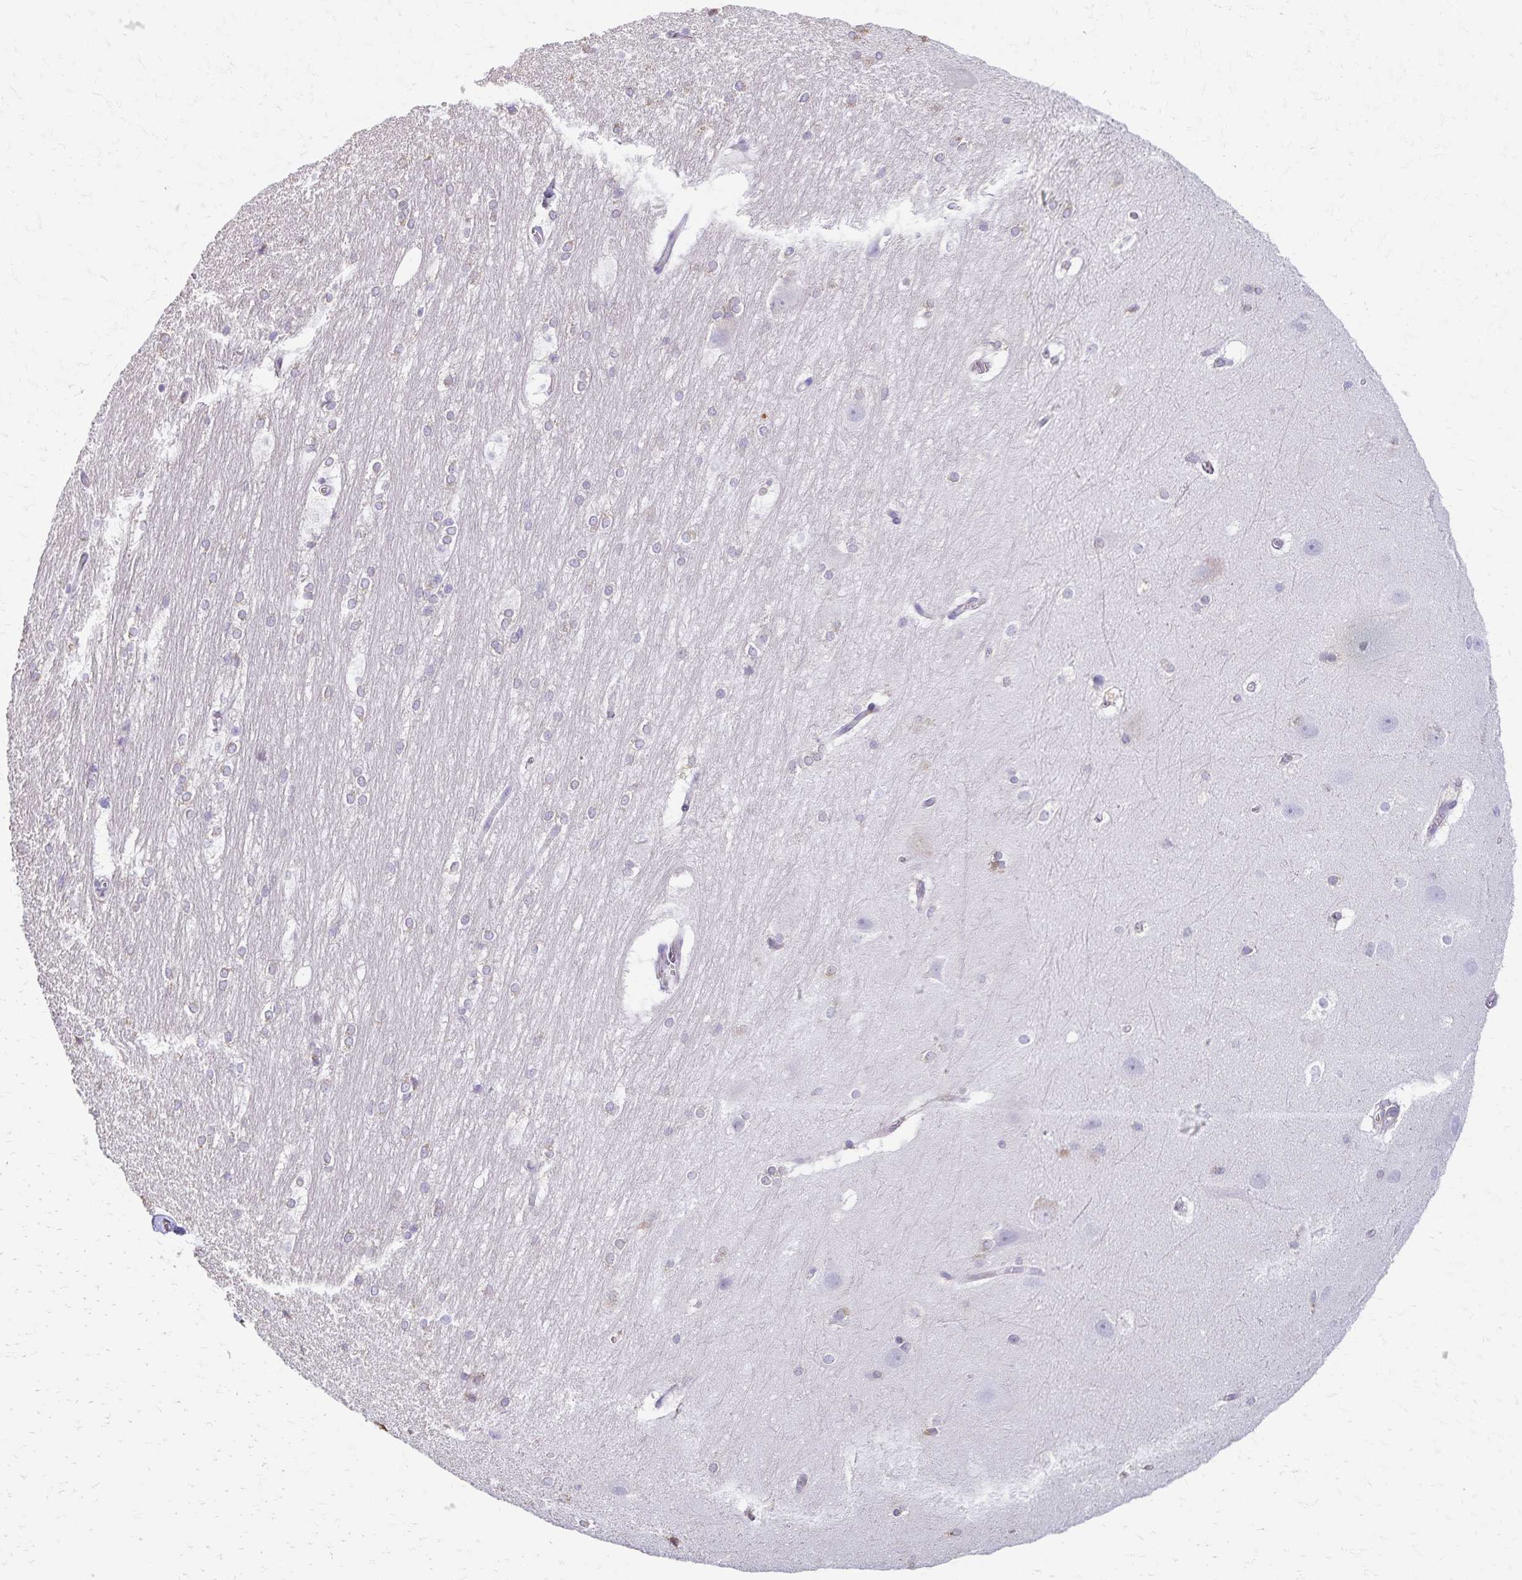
{"staining": {"intensity": "negative", "quantity": "none", "location": "none"}, "tissue": "hippocampus", "cell_type": "Glial cells", "image_type": "normal", "snomed": [{"axis": "morphology", "description": "Normal tissue, NOS"}, {"axis": "topography", "description": "Cerebral cortex"}, {"axis": "topography", "description": "Hippocampus"}], "caption": "Histopathology image shows no significant protein staining in glial cells of benign hippocampus.", "gene": "KISS1", "patient": {"sex": "female", "age": 19}}